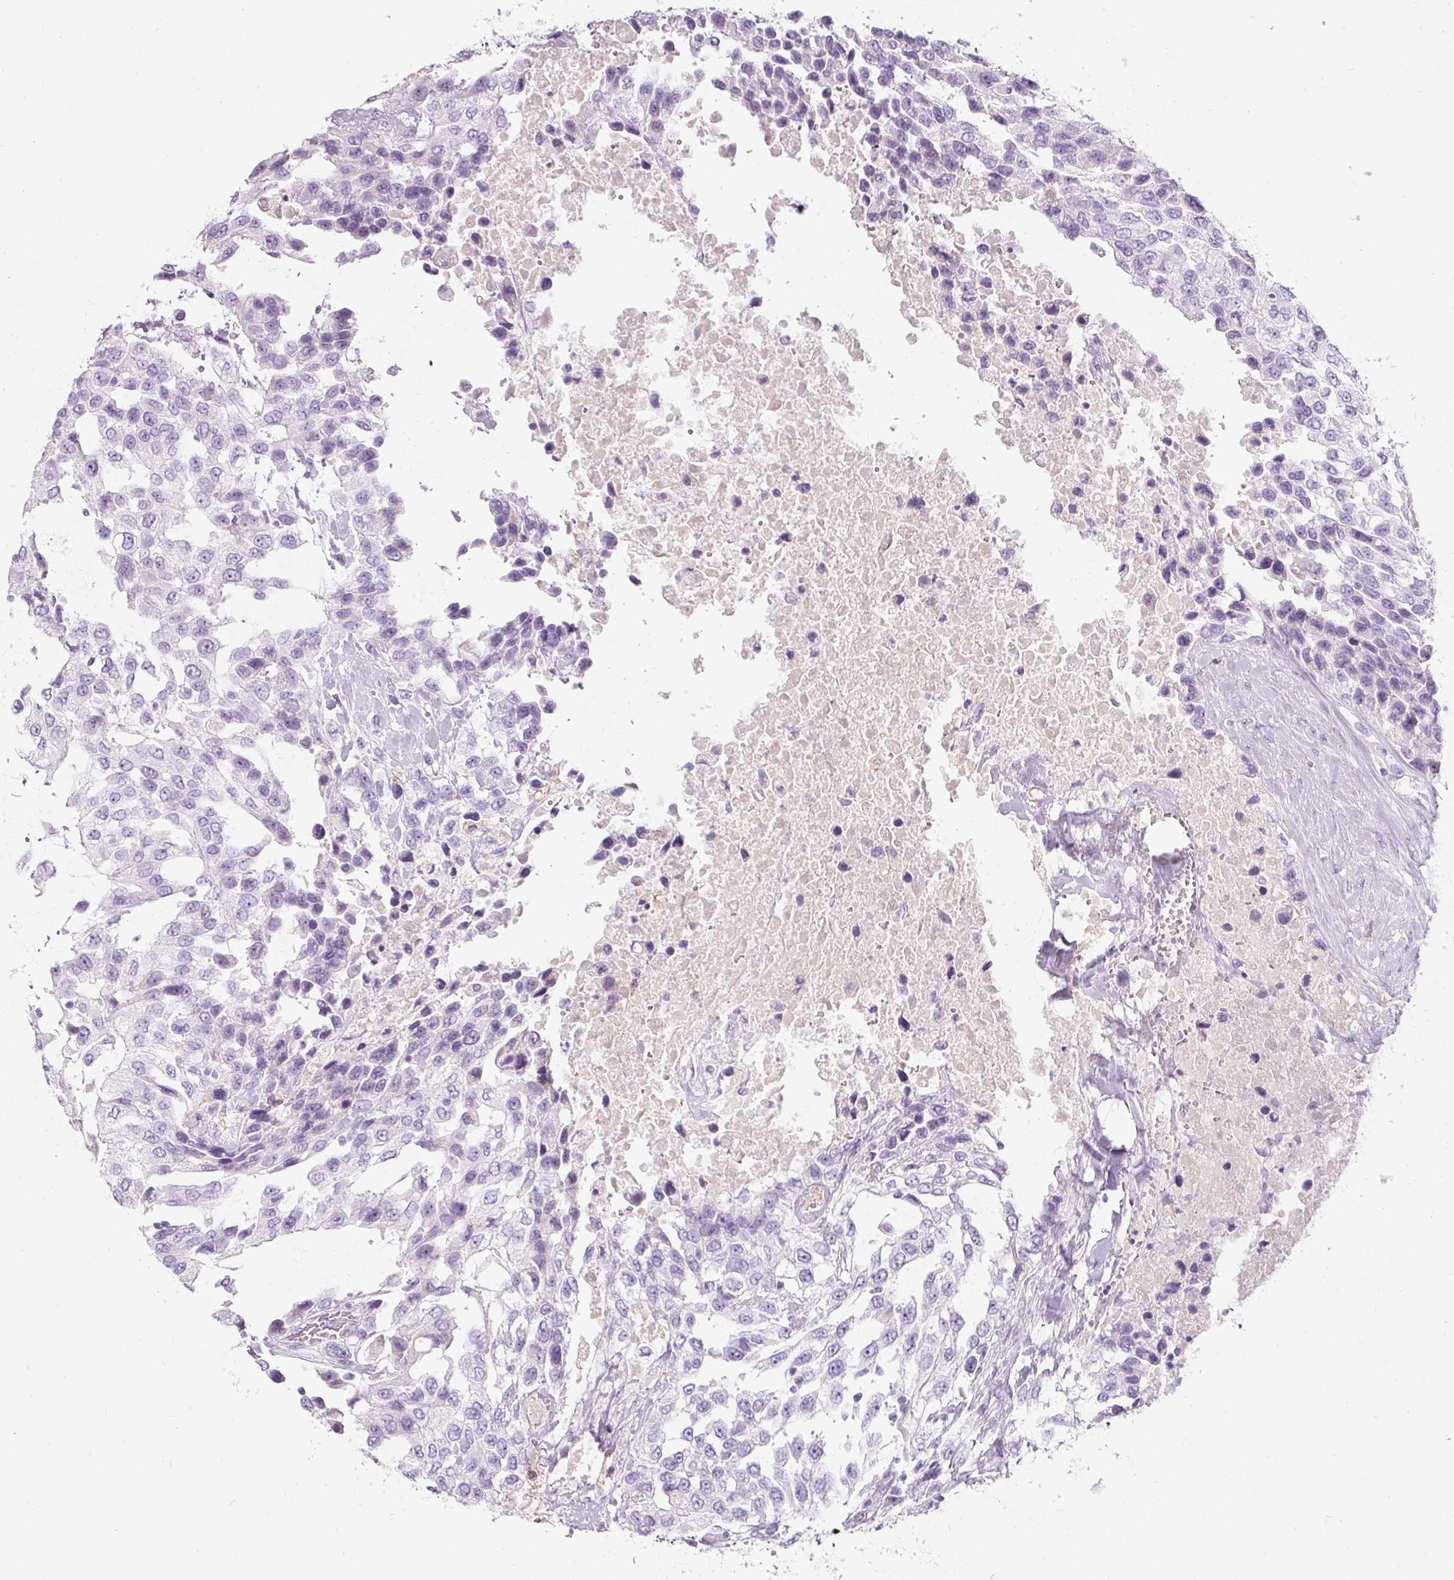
{"staining": {"intensity": "negative", "quantity": "none", "location": "none"}, "tissue": "urothelial cancer", "cell_type": "Tumor cells", "image_type": "cancer", "snomed": [{"axis": "morphology", "description": "Urothelial carcinoma, High grade"}, {"axis": "topography", "description": "Urinary bladder"}], "caption": "Tumor cells are negative for brown protein staining in urothelial cancer. Brightfield microscopy of IHC stained with DAB (3,3'-diaminobenzidine) (brown) and hematoxylin (blue), captured at high magnification.", "gene": "DNM1", "patient": {"sex": "female", "age": 80}}